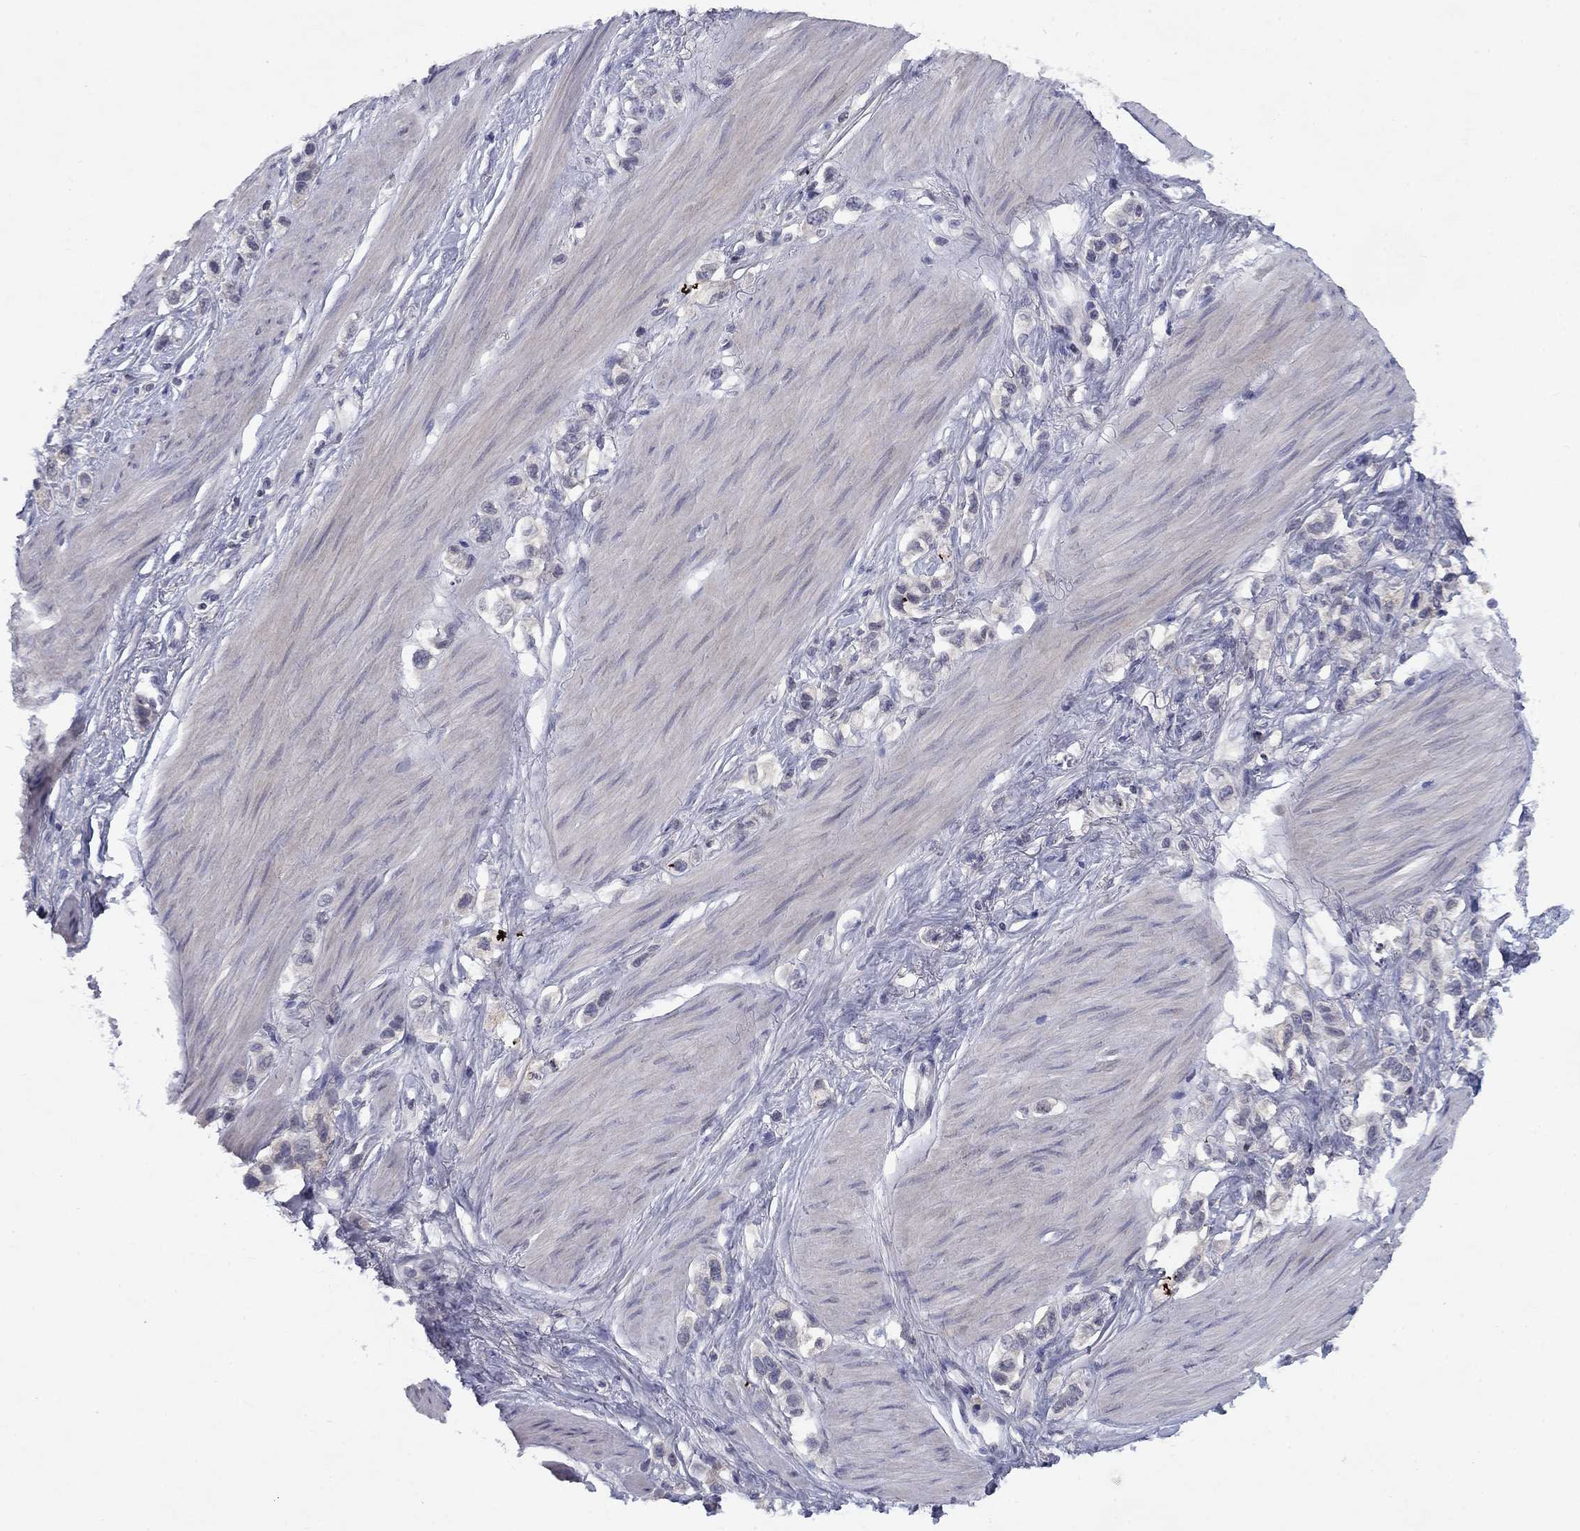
{"staining": {"intensity": "negative", "quantity": "none", "location": "none"}, "tissue": "stomach cancer", "cell_type": "Tumor cells", "image_type": "cancer", "snomed": [{"axis": "morphology", "description": "Normal tissue, NOS"}, {"axis": "morphology", "description": "Adenocarcinoma, NOS"}, {"axis": "morphology", "description": "Adenocarcinoma, High grade"}, {"axis": "topography", "description": "Stomach, upper"}, {"axis": "topography", "description": "Stomach"}], "caption": "DAB immunohistochemical staining of human stomach high-grade adenocarcinoma reveals no significant positivity in tumor cells.", "gene": "CACNA1A", "patient": {"sex": "female", "age": 65}}